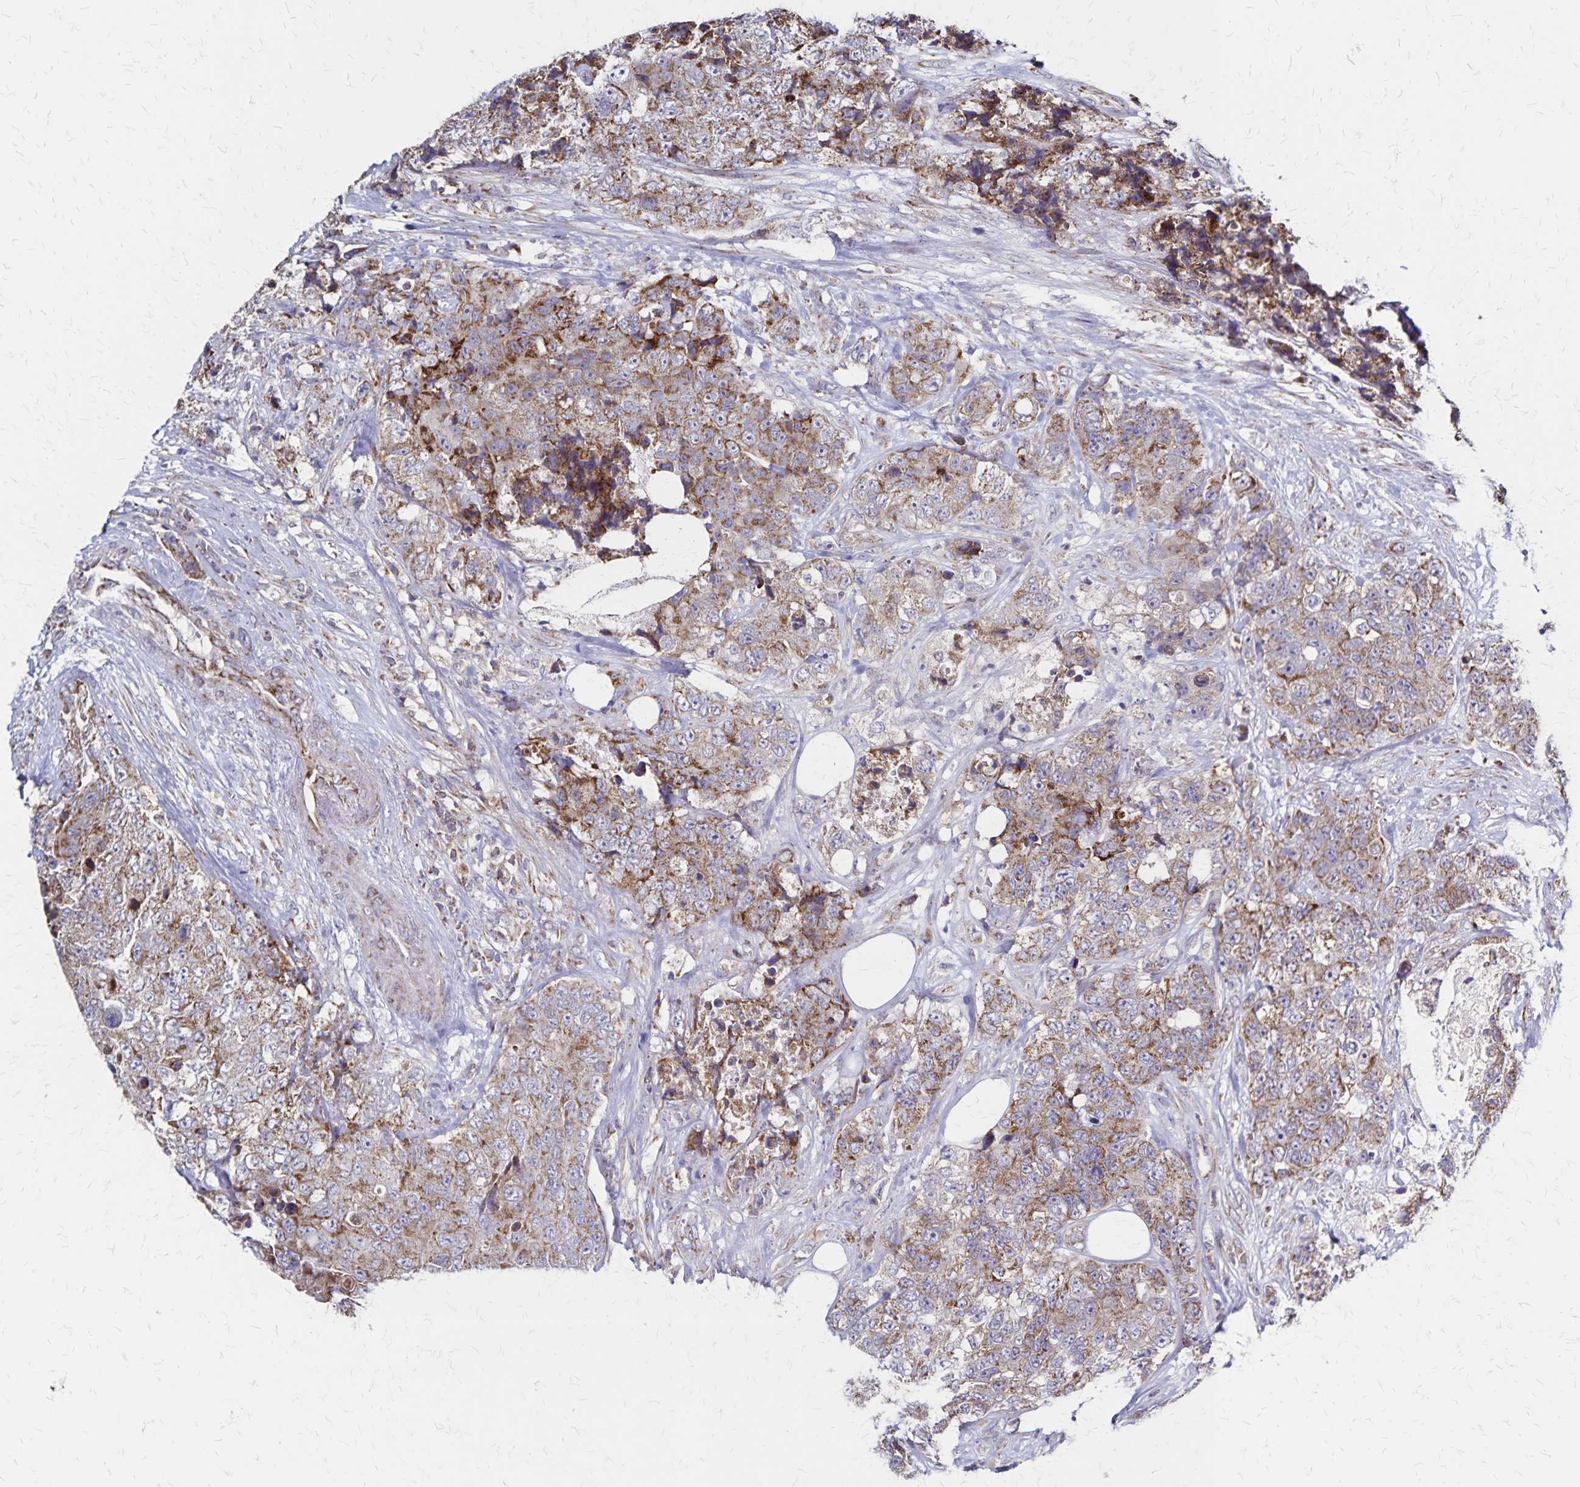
{"staining": {"intensity": "weak", "quantity": ">75%", "location": "cytoplasmic/membranous"}, "tissue": "urothelial cancer", "cell_type": "Tumor cells", "image_type": "cancer", "snomed": [{"axis": "morphology", "description": "Urothelial carcinoma, High grade"}, {"axis": "topography", "description": "Urinary bladder"}], "caption": "Brown immunohistochemical staining in urothelial carcinoma (high-grade) displays weak cytoplasmic/membranous positivity in about >75% of tumor cells.", "gene": "NFS1", "patient": {"sex": "female", "age": 78}}